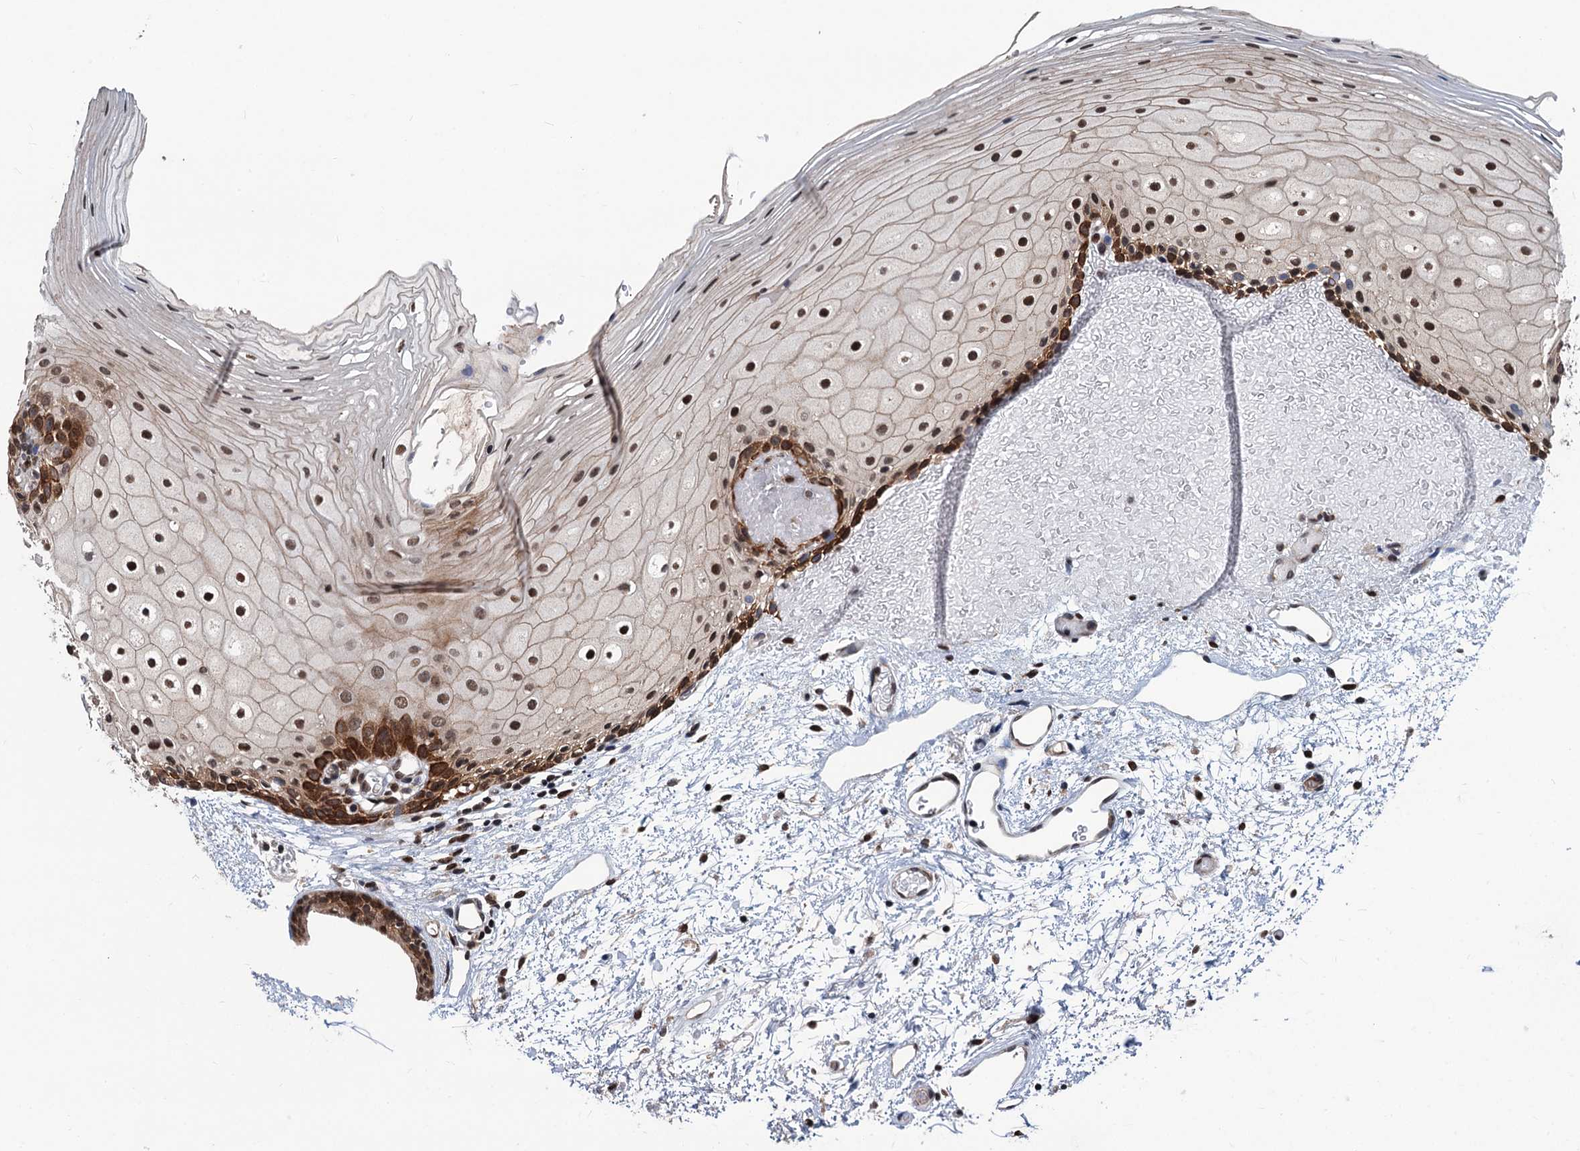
{"staining": {"intensity": "strong", "quantity": "25%-75%", "location": "cytoplasmic/membranous,nuclear"}, "tissue": "oral mucosa", "cell_type": "Squamous epithelial cells", "image_type": "normal", "snomed": [{"axis": "morphology", "description": "Normal tissue, NOS"}, {"axis": "topography", "description": "Oral tissue"}], "caption": "The histopathology image reveals immunohistochemical staining of normal oral mucosa. There is strong cytoplasmic/membranous,nuclear positivity is seen in approximately 25%-75% of squamous epithelial cells. (Stains: DAB (3,3'-diaminobenzidine) in brown, nuclei in blue, Microscopy: brightfield microscopy at high magnification).", "gene": "RASSF4", "patient": {"sex": "female", "age": 70}}